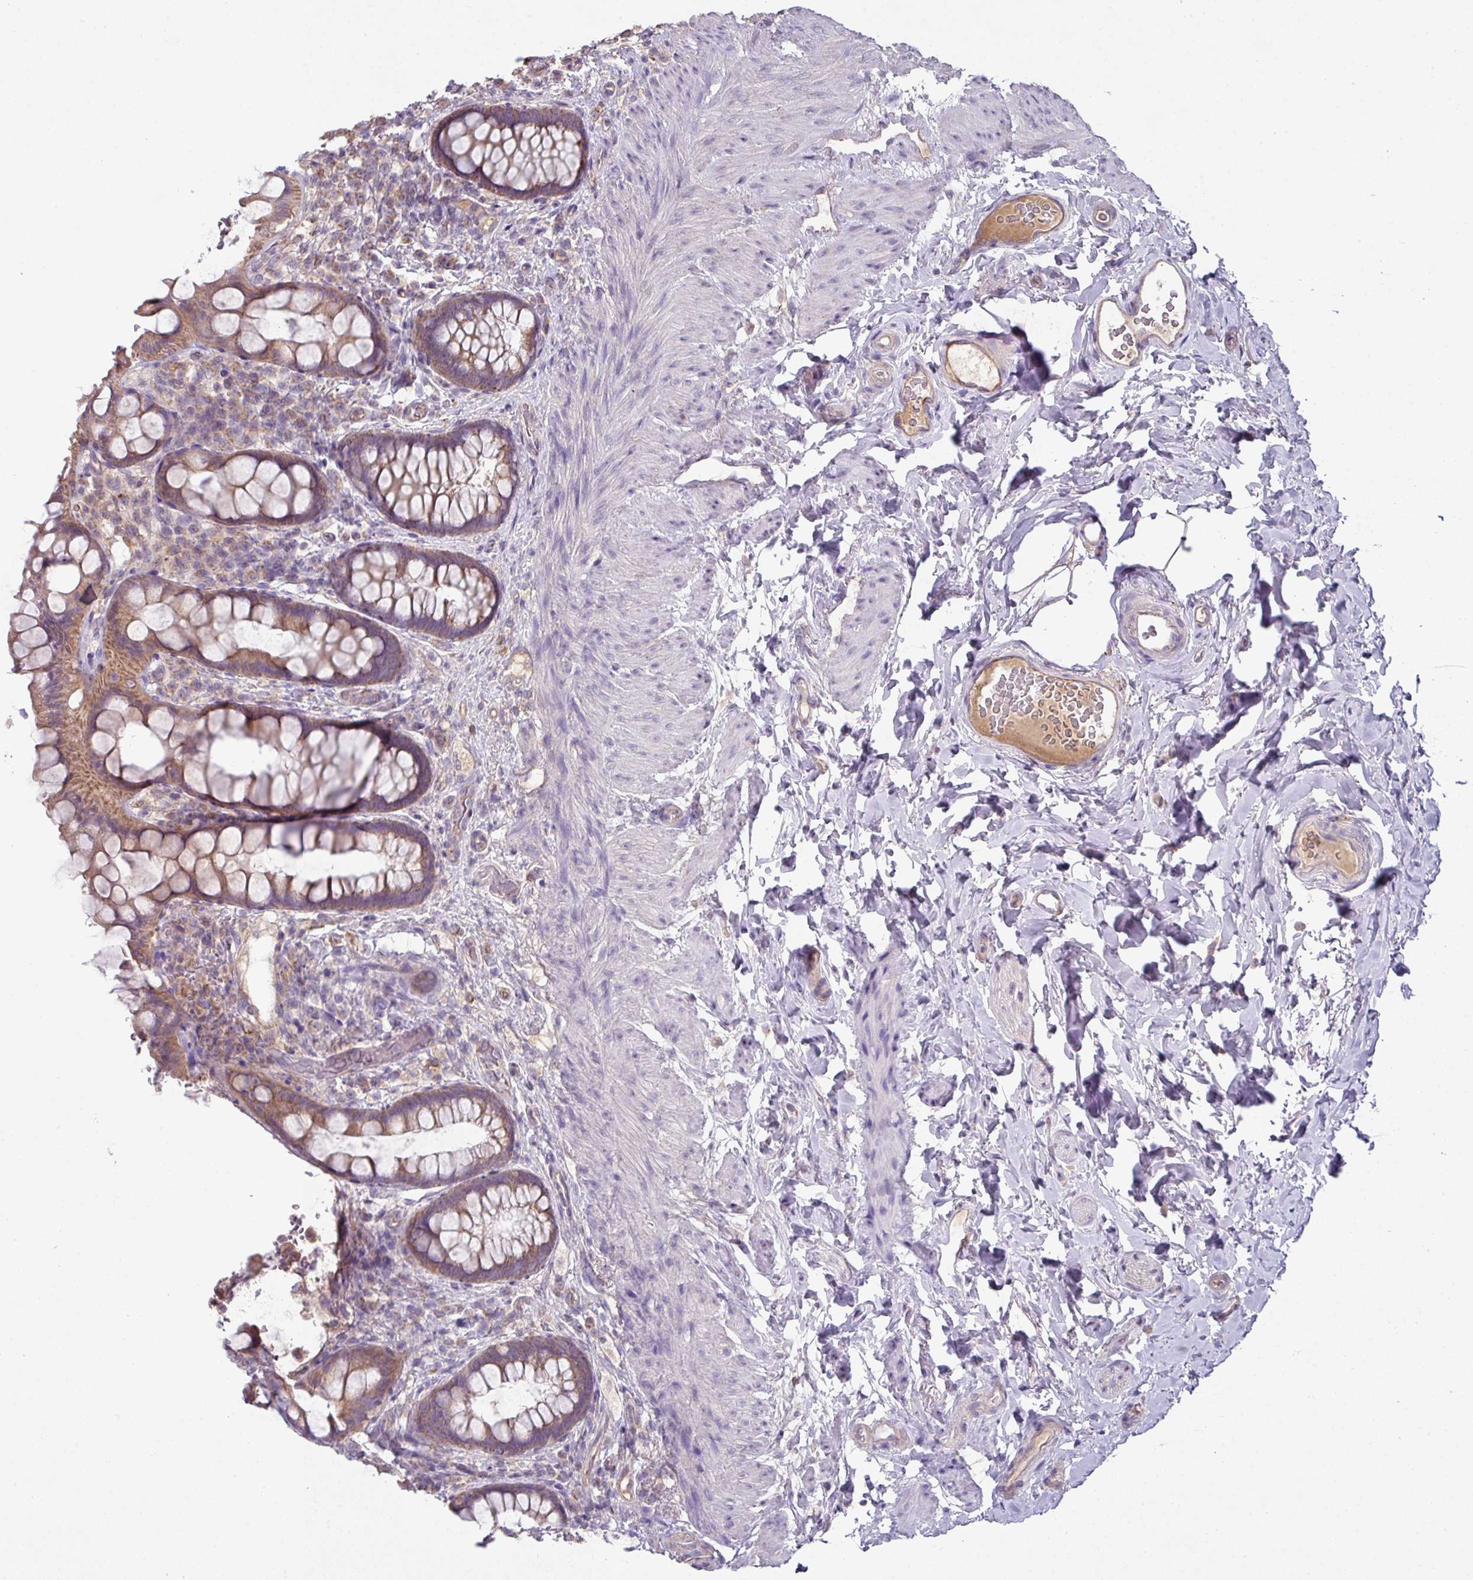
{"staining": {"intensity": "moderate", "quantity": ">75%", "location": "cytoplasmic/membranous"}, "tissue": "rectum", "cell_type": "Glandular cells", "image_type": "normal", "snomed": [{"axis": "morphology", "description": "Normal tissue, NOS"}, {"axis": "topography", "description": "Rectum"}, {"axis": "topography", "description": "Peripheral nerve tissue"}], "caption": "IHC histopathology image of unremarkable human rectum stained for a protein (brown), which exhibits medium levels of moderate cytoplasmic/membranous staining in about >75% of glandular cells.", "gene": "LRRC9", "patient": {"sex": "female", "age": 69}}